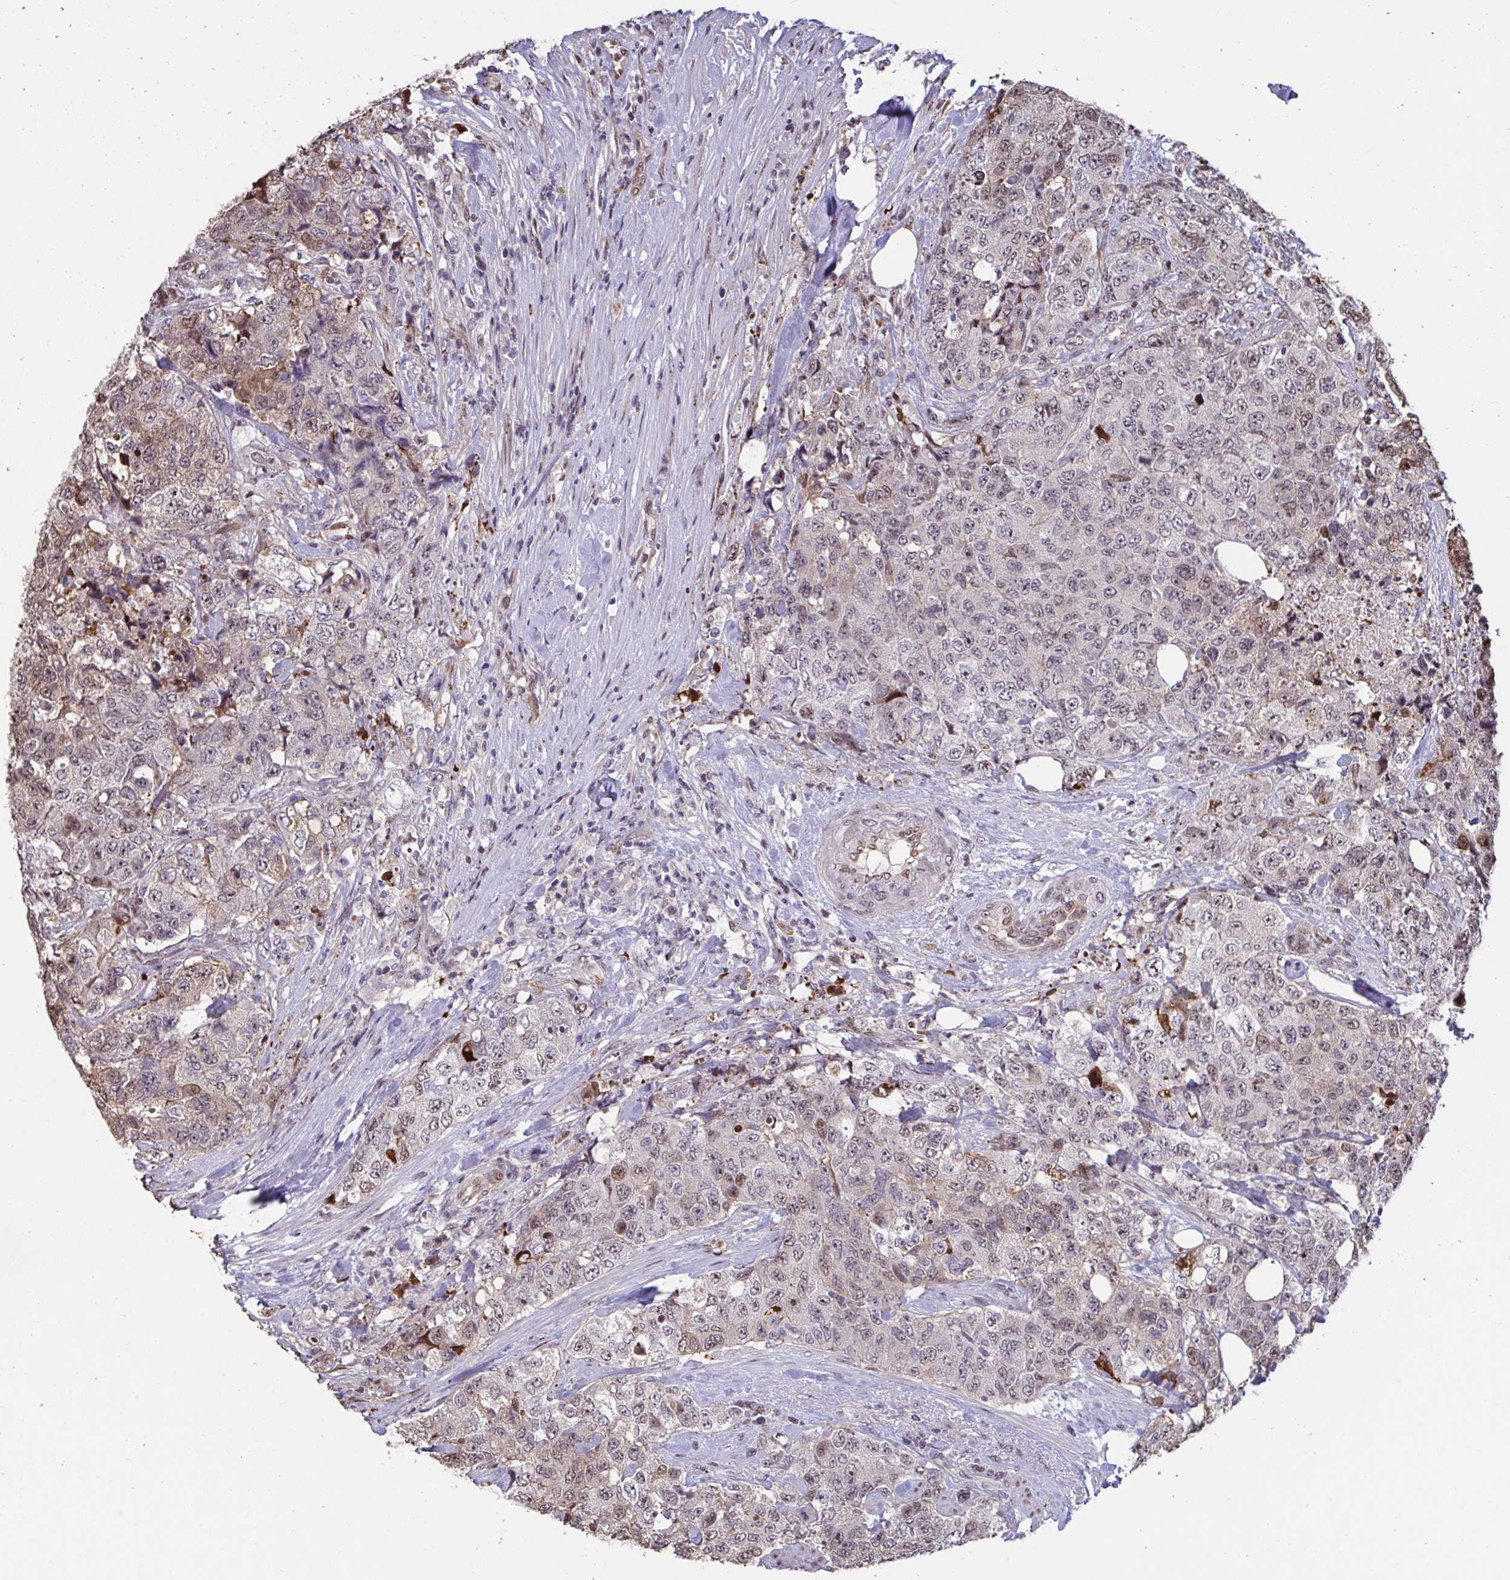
{"staining": {"intensity": "moderate", "quantity": "<25%", "location": "cytoplasmic/membranous,nuclear"}, "tissue": "urothelial cancer", "cell_type": "Tumor cells", "image_type": "cancer", "snomed": [{"axis": "morphology", "description": "Urothelial carcinoma, High grade"}, {"axis": "topography", "description": "Urinary bladder"}], "caption": "Immunohistochemistry (DAB (3,3'-diaminobenzidine)) staining of human urothelial carcinoma (high-grade) shows moderate cytoplasmic/membranous and nuclear protein staining in approximately <25% of tumor cells.", "gene": "PELI2", "patient": {"sex": "female", "age": 78}}